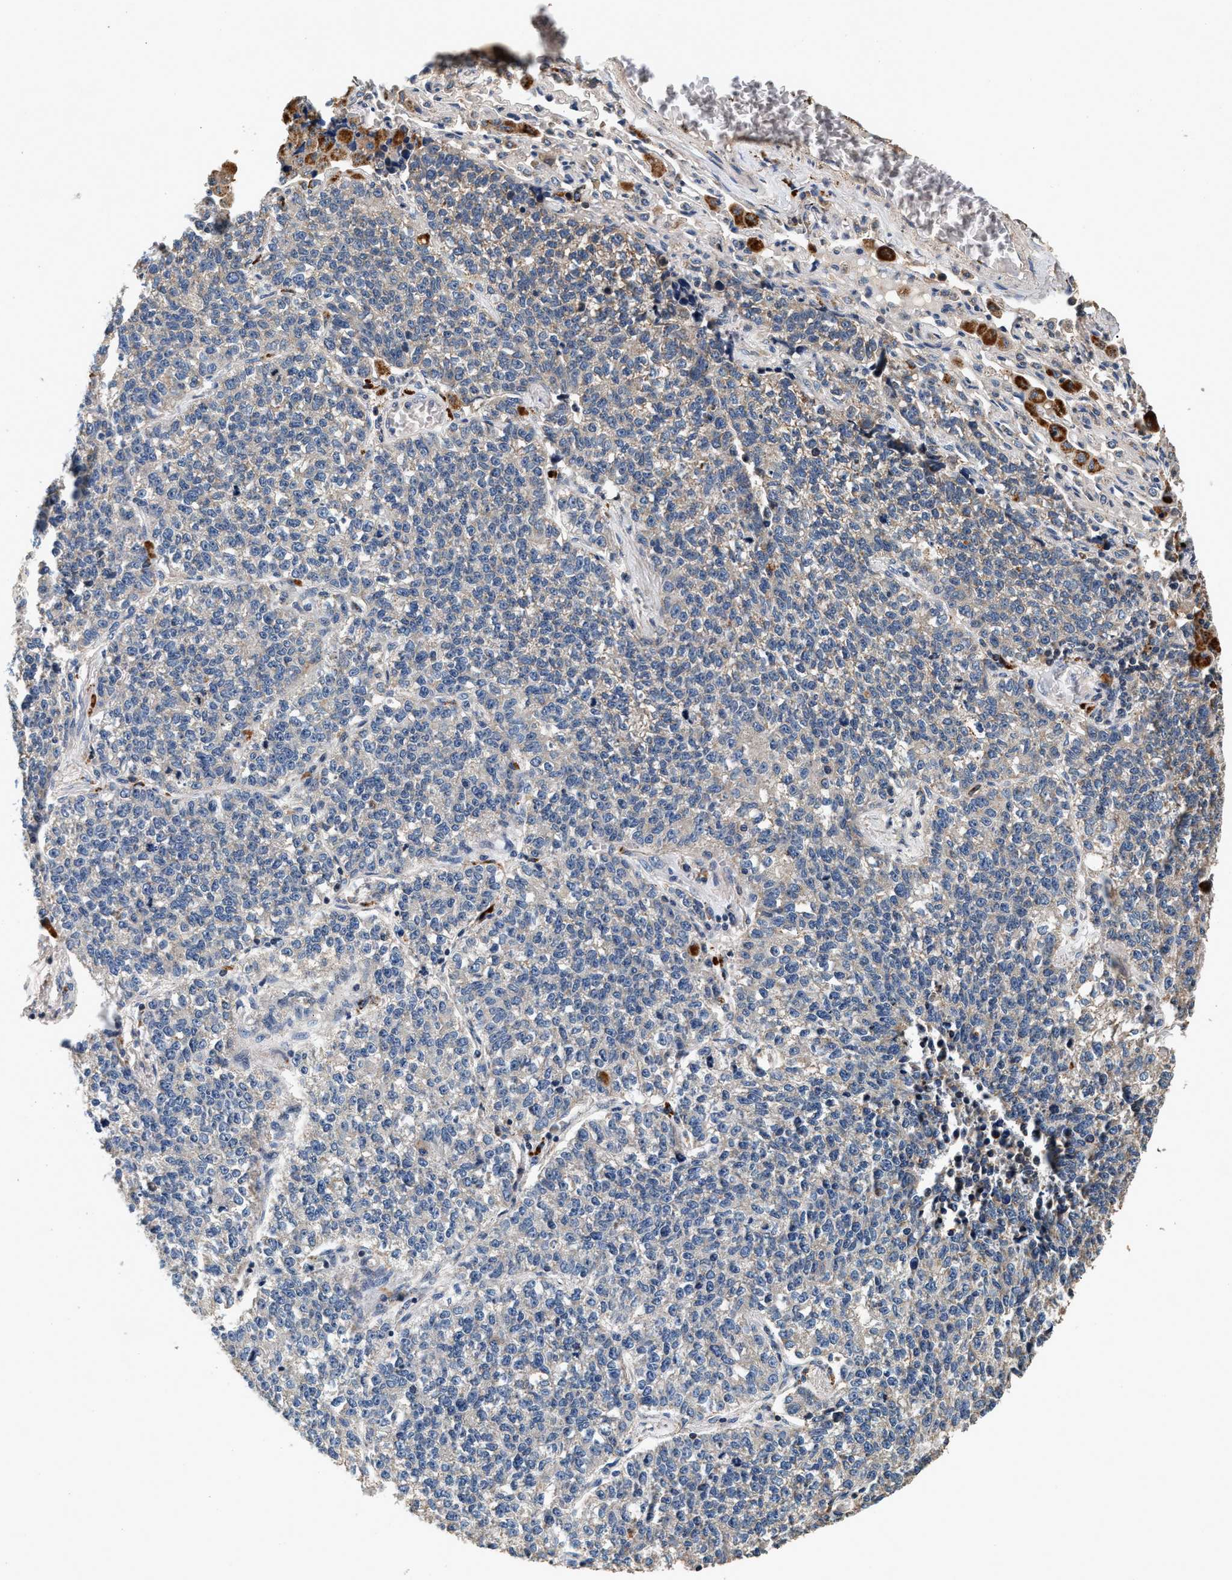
{"staining": {"intensity": "negative", "quantity": "none", "location": "none"}, "tissue": "lung cancer", "cell_type": "Tumor cells", "image_type": "cancer", "snomed": [{"axis": "morphology", "description": "Adenocarcinoma, NOS"}, {"axis": "topography", "description": "Lung"}], "caption": "Protein analysis of lung adenocarcinoma exhibits no significant positivity in tumor cells.", "gene": "PTGR3", "patient": {"sex": "male", "age": 49}}